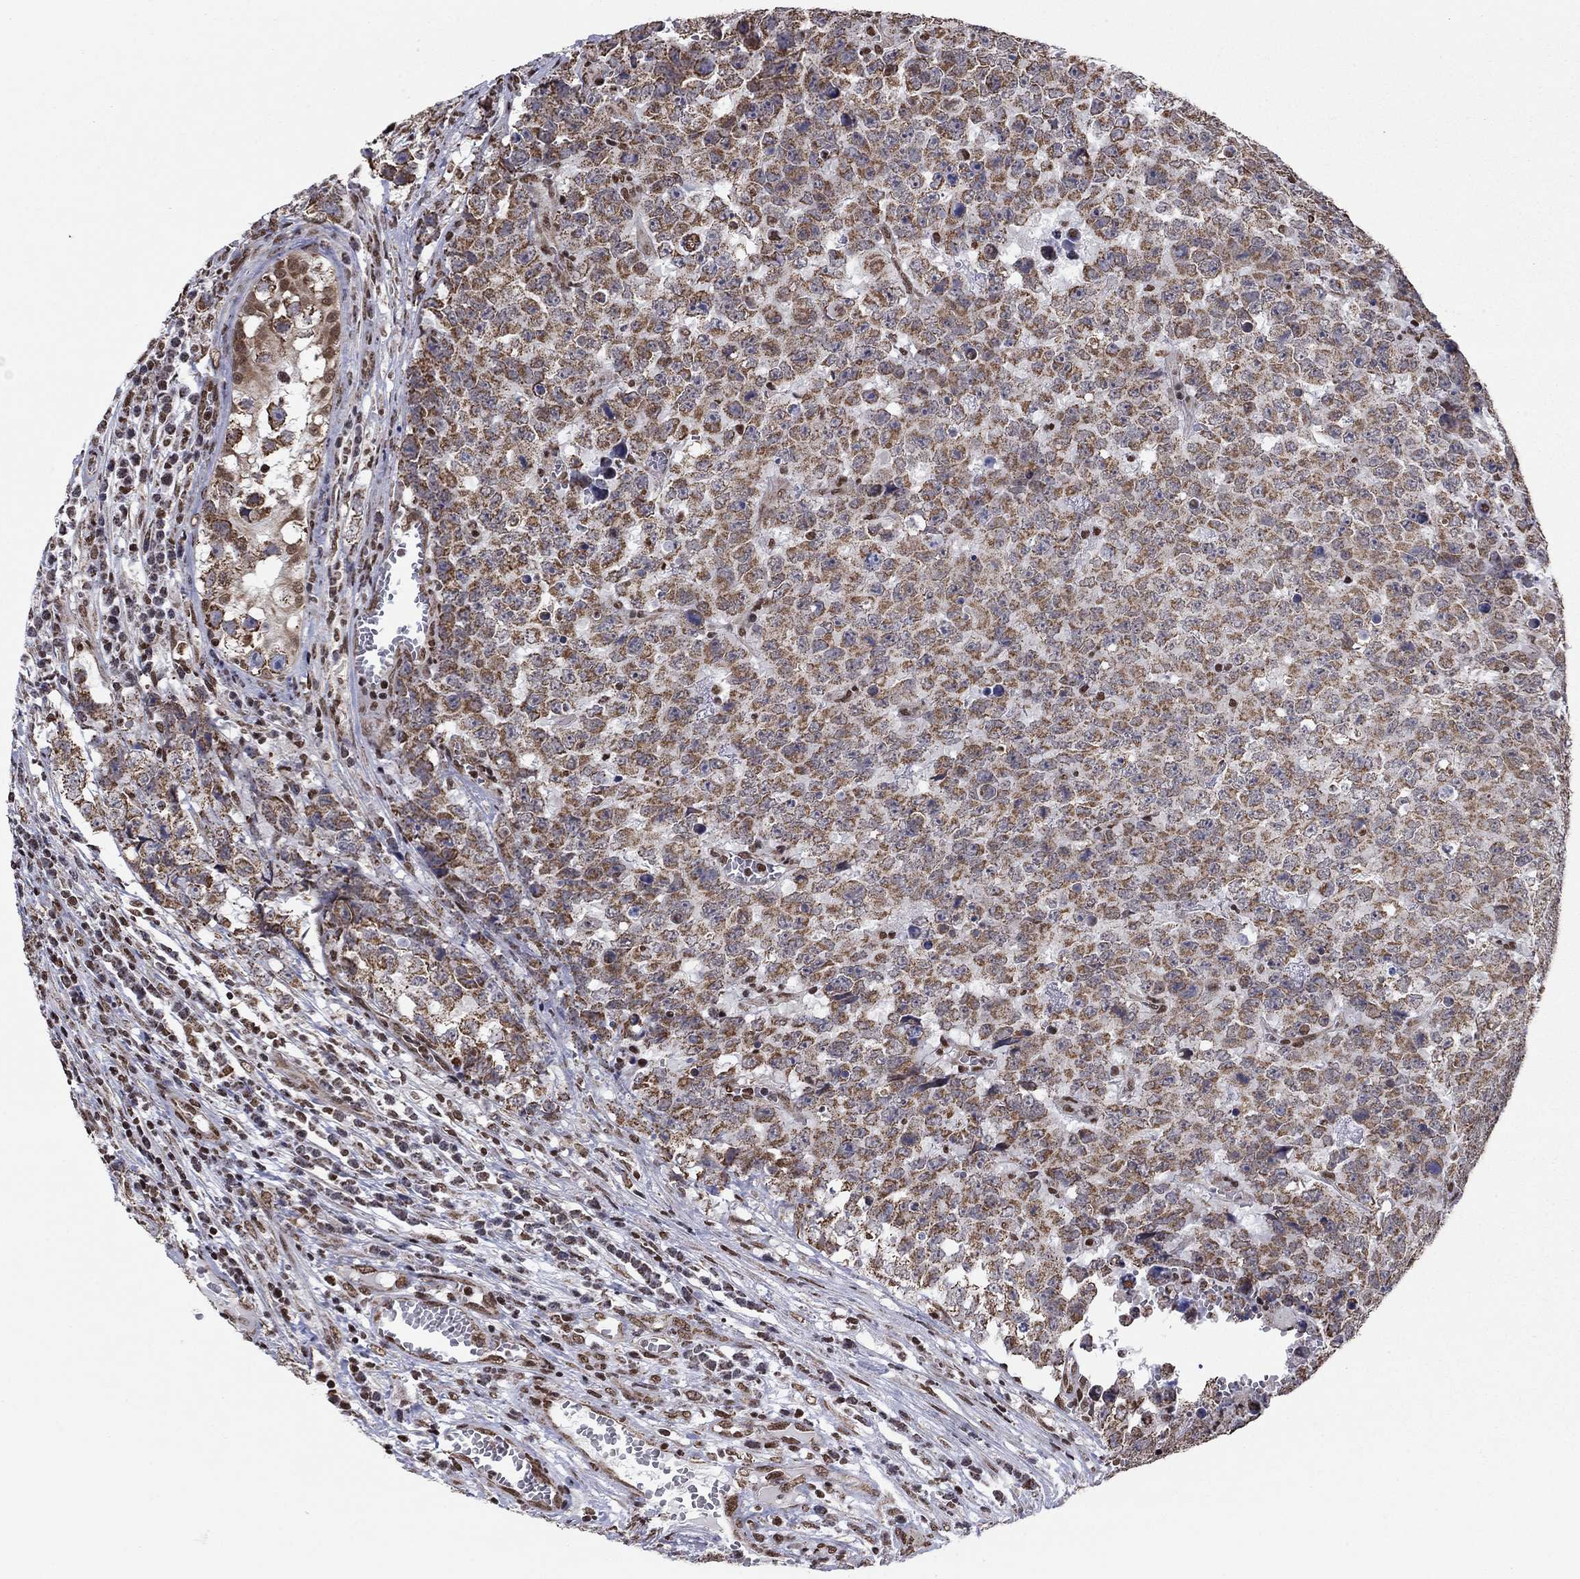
{"staining": {"intensity": "moderate", "quantity": "25%-75%", "location": "cytoplasmic/membranous"}, "tissue": "testis cancer", "cell_type": "Tumor cells", "image_type": "cancer", "snomed": [{"axis": "morphology", "description": "Carcinoma, Embryonal, NOS"}, {"axis": "topography", "description": "Testis"}], "caption": "Embryonal carcinoma (testis) stained with a protein marker demonstrates moderate staining in tumor cells.", "gene": "N4BP2", "patient": {"sex": "male", "age": 23}}